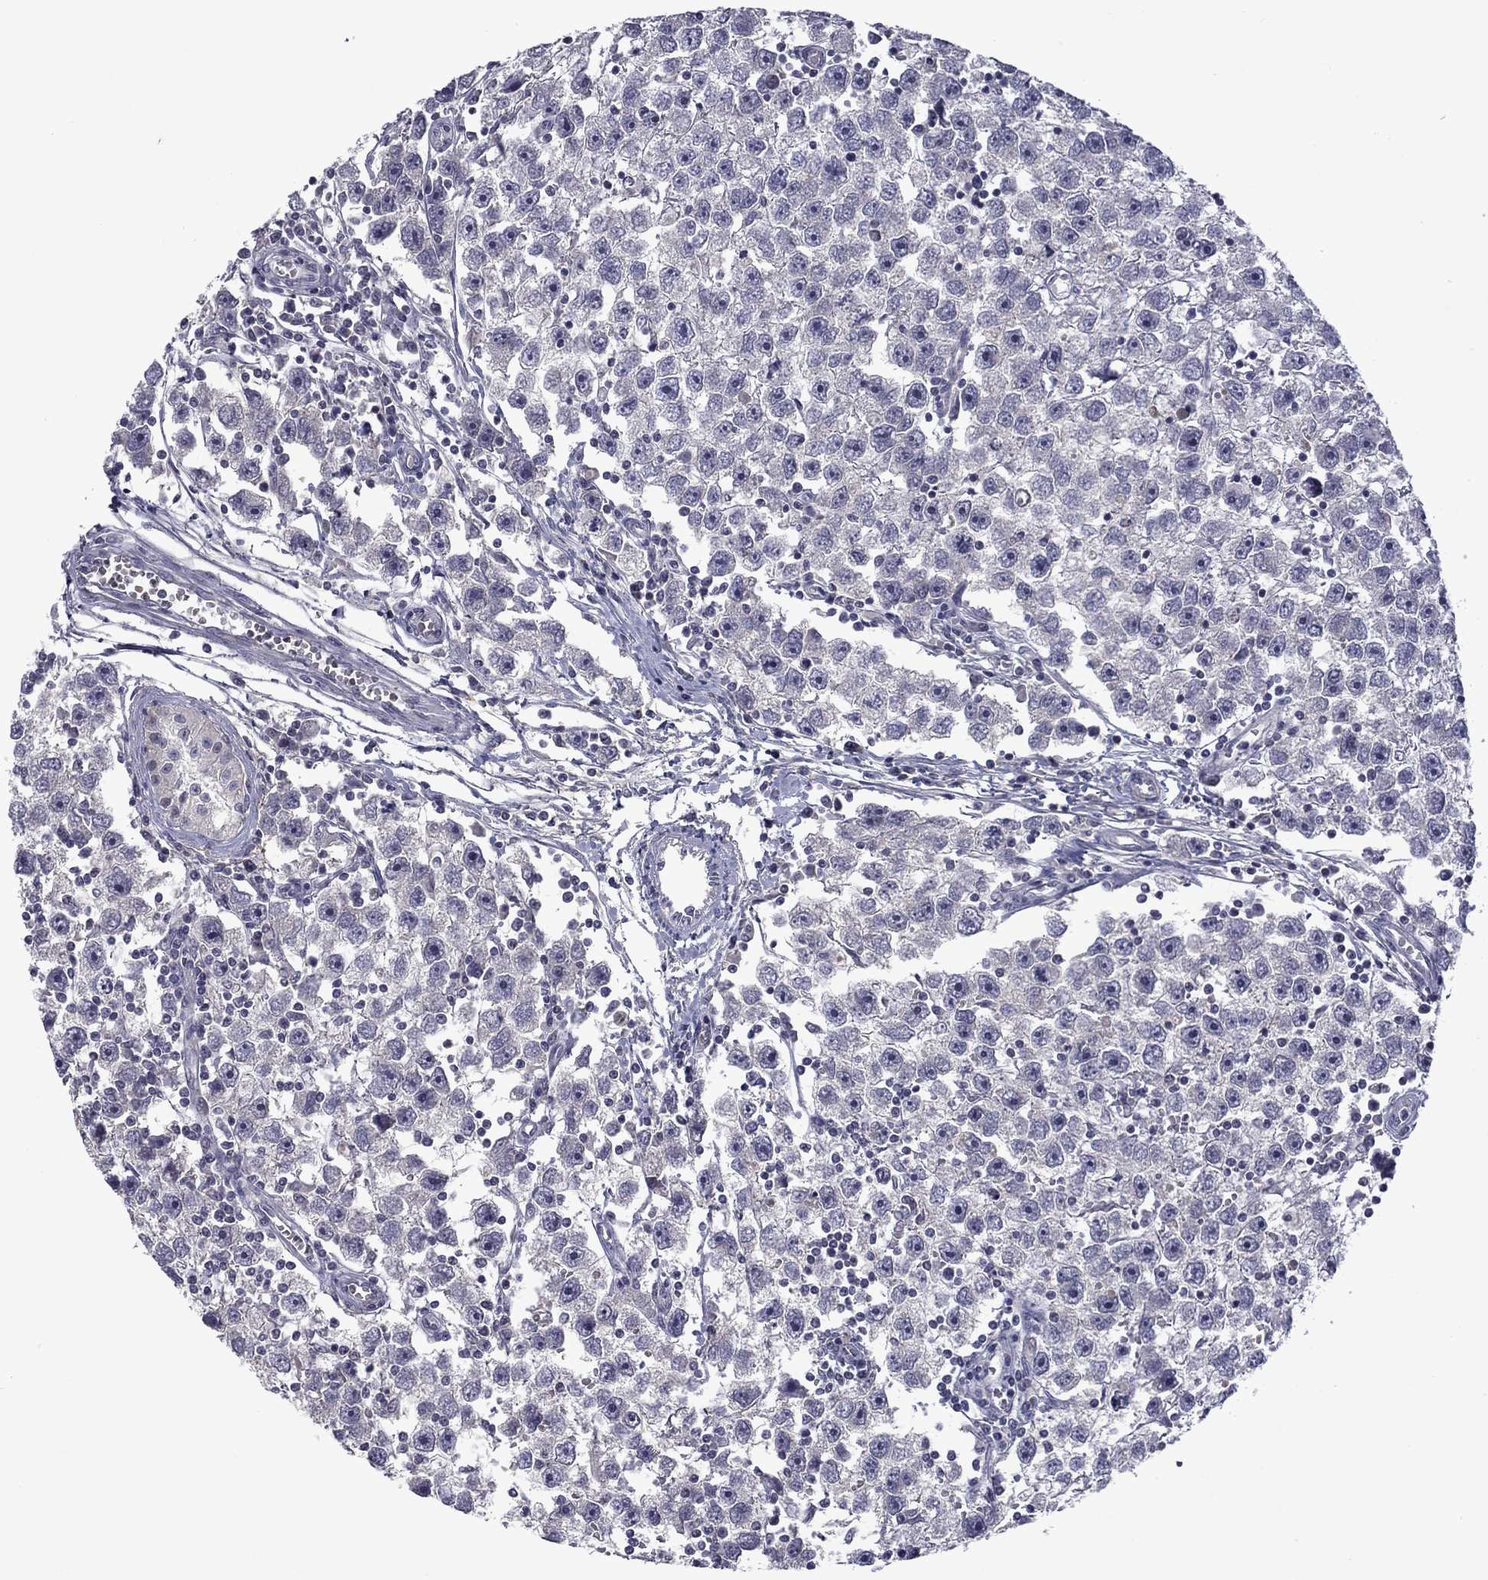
{"staining": {"intensity": "negative", "quantity": "none", "location": "none"}, "tissue": "testis cancer", "cell_type": "Tumor cells", "image_type": "cancer", "snomed": [{"axis": "morphology", "description": "Seminoma, NOS"}, {"axis": "topography", "description": "Testis"}], "caption": "Immunohistochemistry (IHC) micrograph of neoplastic tissue: seminoma (testis) stained with DAB (3,3'-diaminobenzidine) exhibits no significant protein staining in tumor cells.", "gene": "SNTA1", "patient": {"sex": "male", "age": 30}}